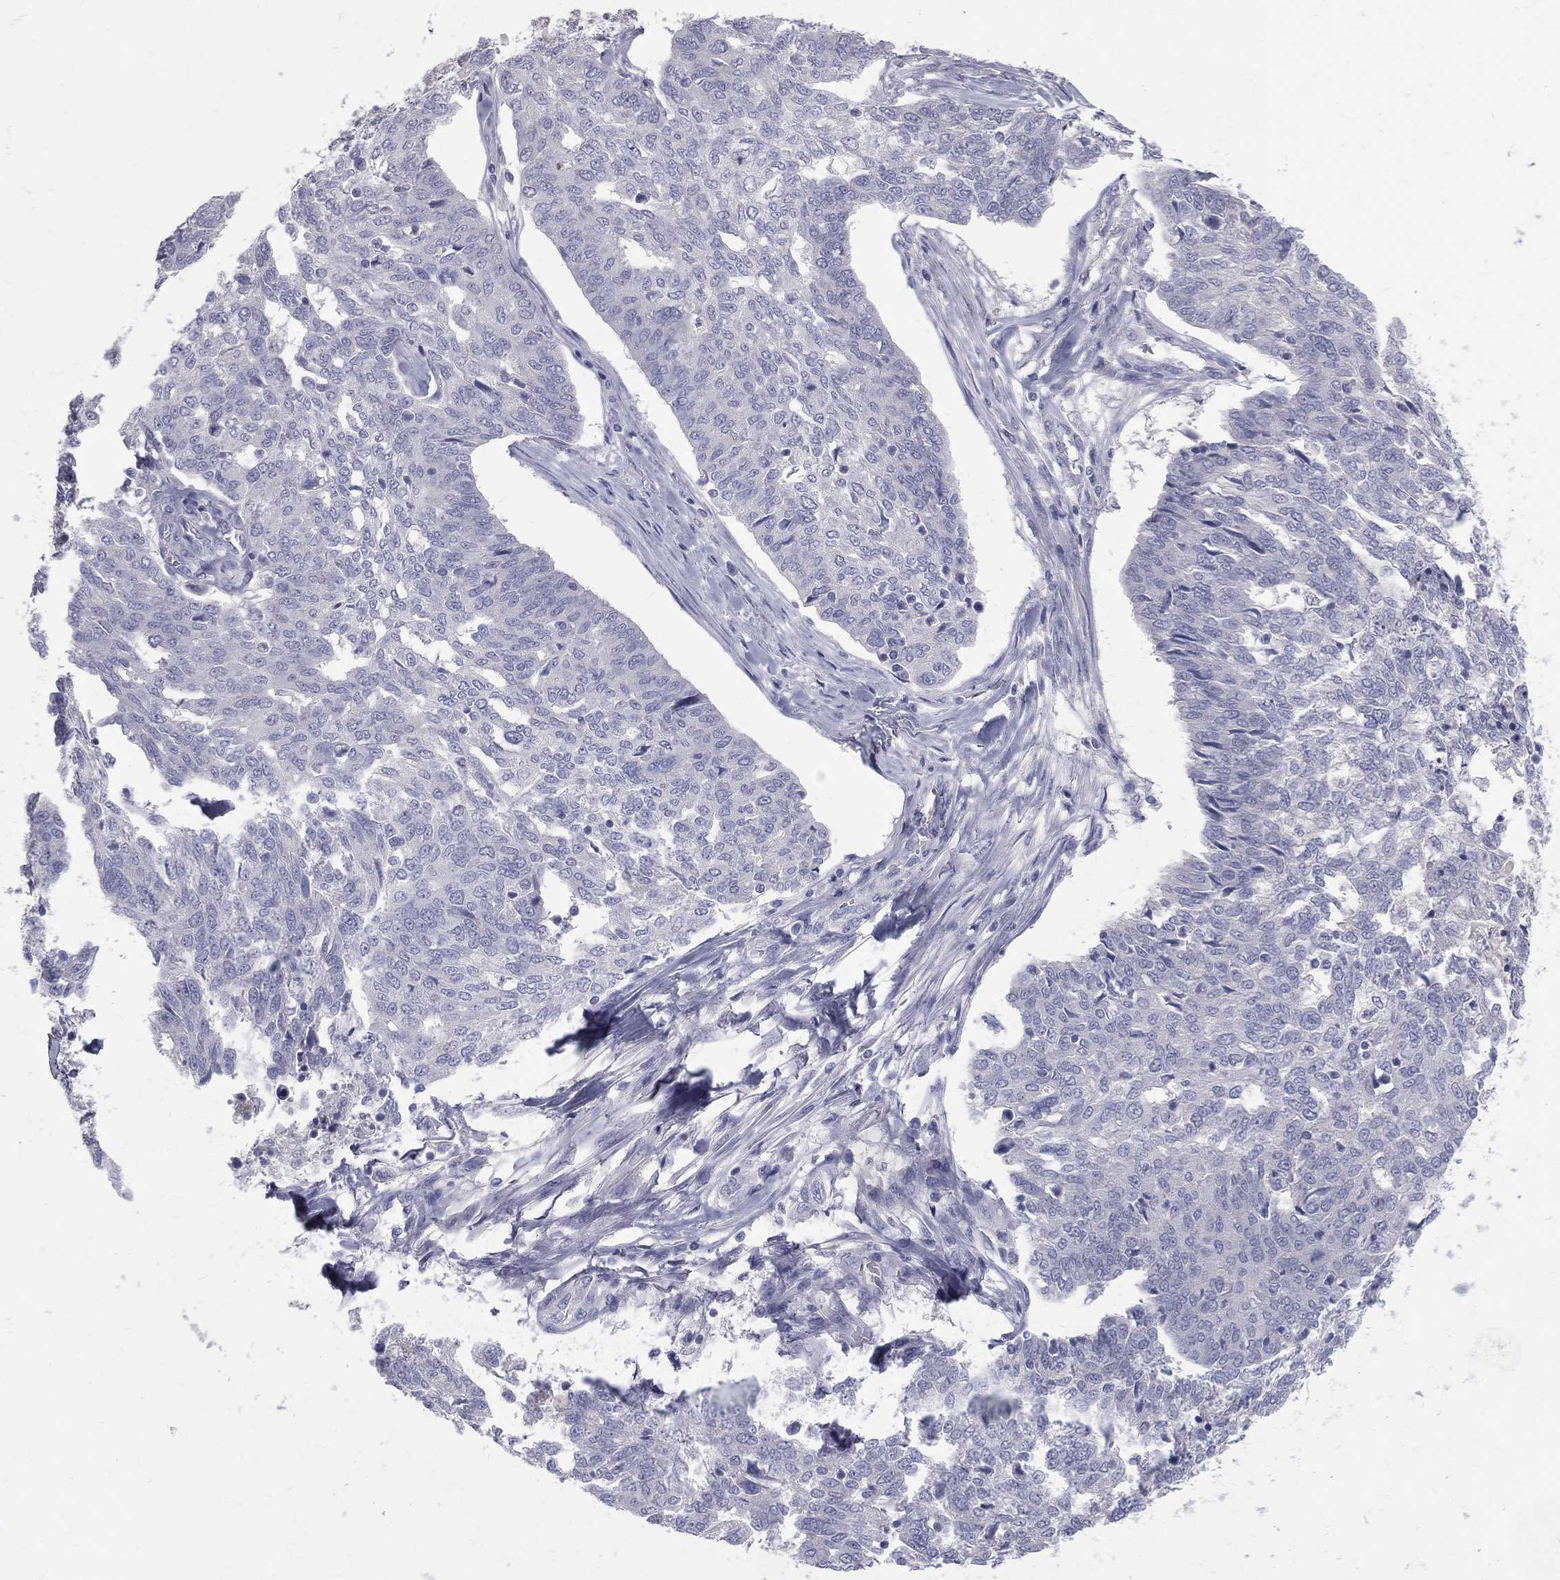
{"staining": {"intensity": "negative", "quantity": "none", "location": "none"}, "tissue": "ovarian cancer", "cell_type": "Tumor cells", "image_type": "cancer", "snomed": [{"axis": "morphology", "description": "Cystadenocarcinoma, serous, NOS"}, {"axis": "topography", "description": "Ovary"}], "caption": "Immunohistochemistry histopathology image of neoplastic tissue: human ovarian cancer (serous cystadenocarcinoma) stained with DAB displays no significant protein expression in tumor cells.", "gene": "TFPI2", "patient": {"sex": "female", "age": 67}}